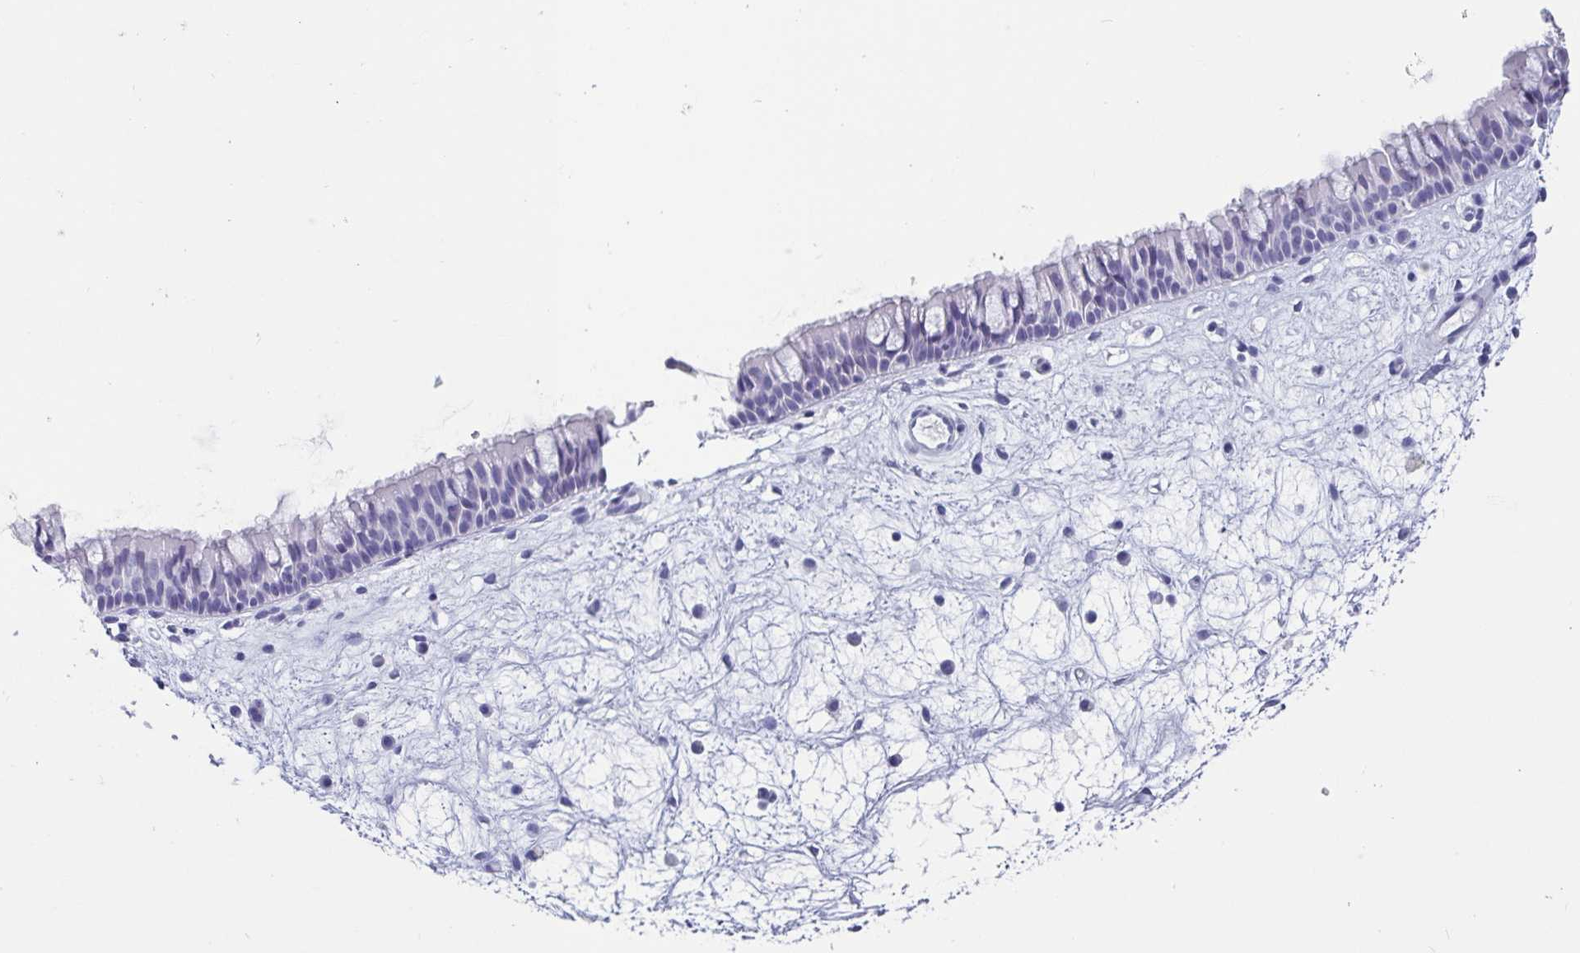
{"staining": {"intensity": "negative", "quantity": "none", "location": "none"}, "tissue": "nasopharynx", "cell_type": "Respiratory epithelial cells", "image_type": "normal", "snomed": [{"axis": "morphology", "description": "Normal tissue, NOS"}, {"axis": "topography", "description": "Nasopharynx"}], "caption": "The histopathology image shows no staining of respiratory epithelial cells in benign nasopharynx. (Brightfield microscopy of DAB (3,3'-diaminobenzidine) IHC at high magnification).", "gene": "SCGN", "patient": {"sex": "male", "age": 69}}